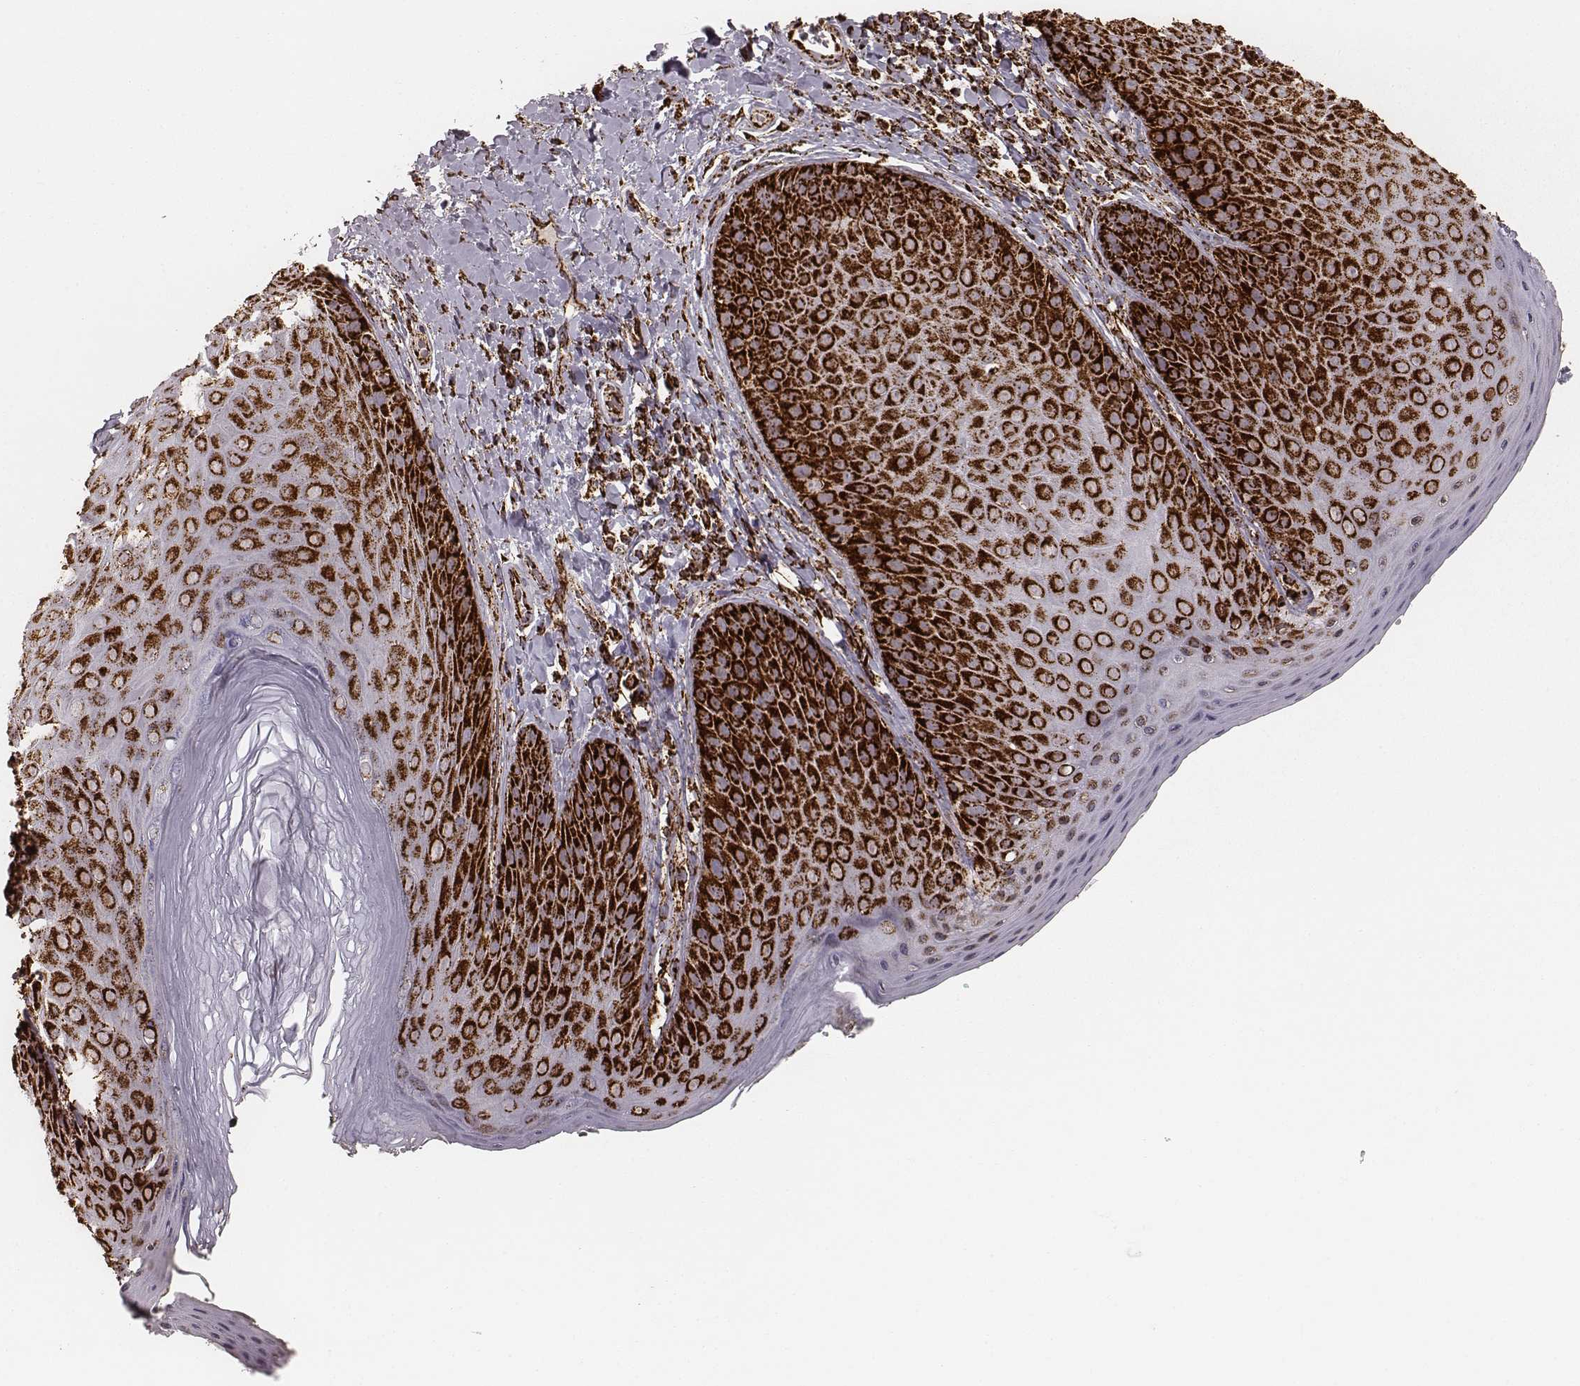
{"staining": {"intensity": "strong", "quantity": ">75%", "location": "cytoplasmic/membranous"}, "tissue": "skin", "cell_type": "Epidermal cells", "image_type": "normal", "snomed": [{"axis": "morphology", "description": "Normal tissue, NOS"}, {"axis": "topography", "description": "Anal"}], "caption": "Immunohistochemical staining of normal human skin displays high levels of strong cytoplasmic/membranous staining in approximately >75% of epidermal cells.", "gene": "TUFM", "patient": {"sex": "male", "age": 53}}